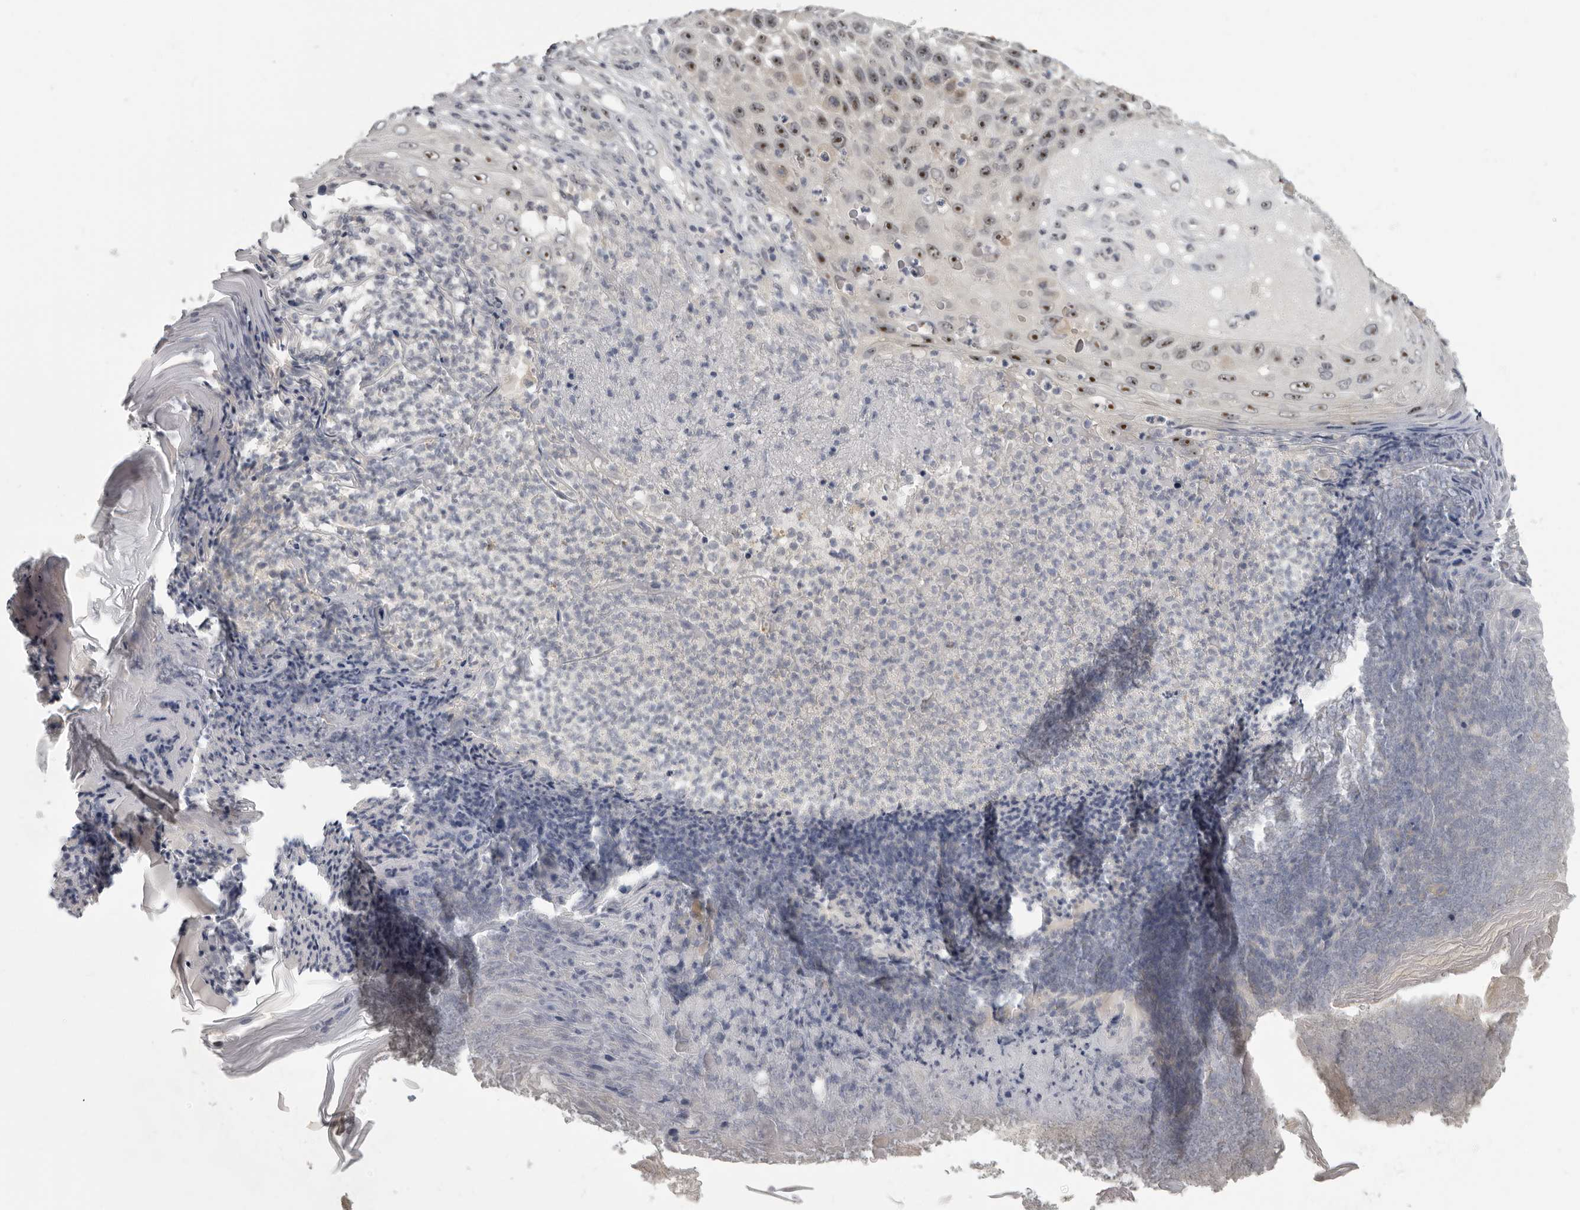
{"staining": {"intensity": "moderate", "quantity": ">75%", "location": "nuclear"}, "tissue": "skin cancer", "cell_type": "Tumor cells", "image_type": "cancer", "snomed": [{"axis": "morphology", "description": "Squamous cell carcinoma, NOS"}, {"axis": "topography", "description": "Skin"}], "caption": "High-power microscopy captured an immunohistochemistry (IHC) image of skin squamous cell carcinoma, revealing moderate nuclear expression in approximately >75% of tumor cells.", "gene": "MRTO4", "patient": {"sex": "female", "age": 88}}